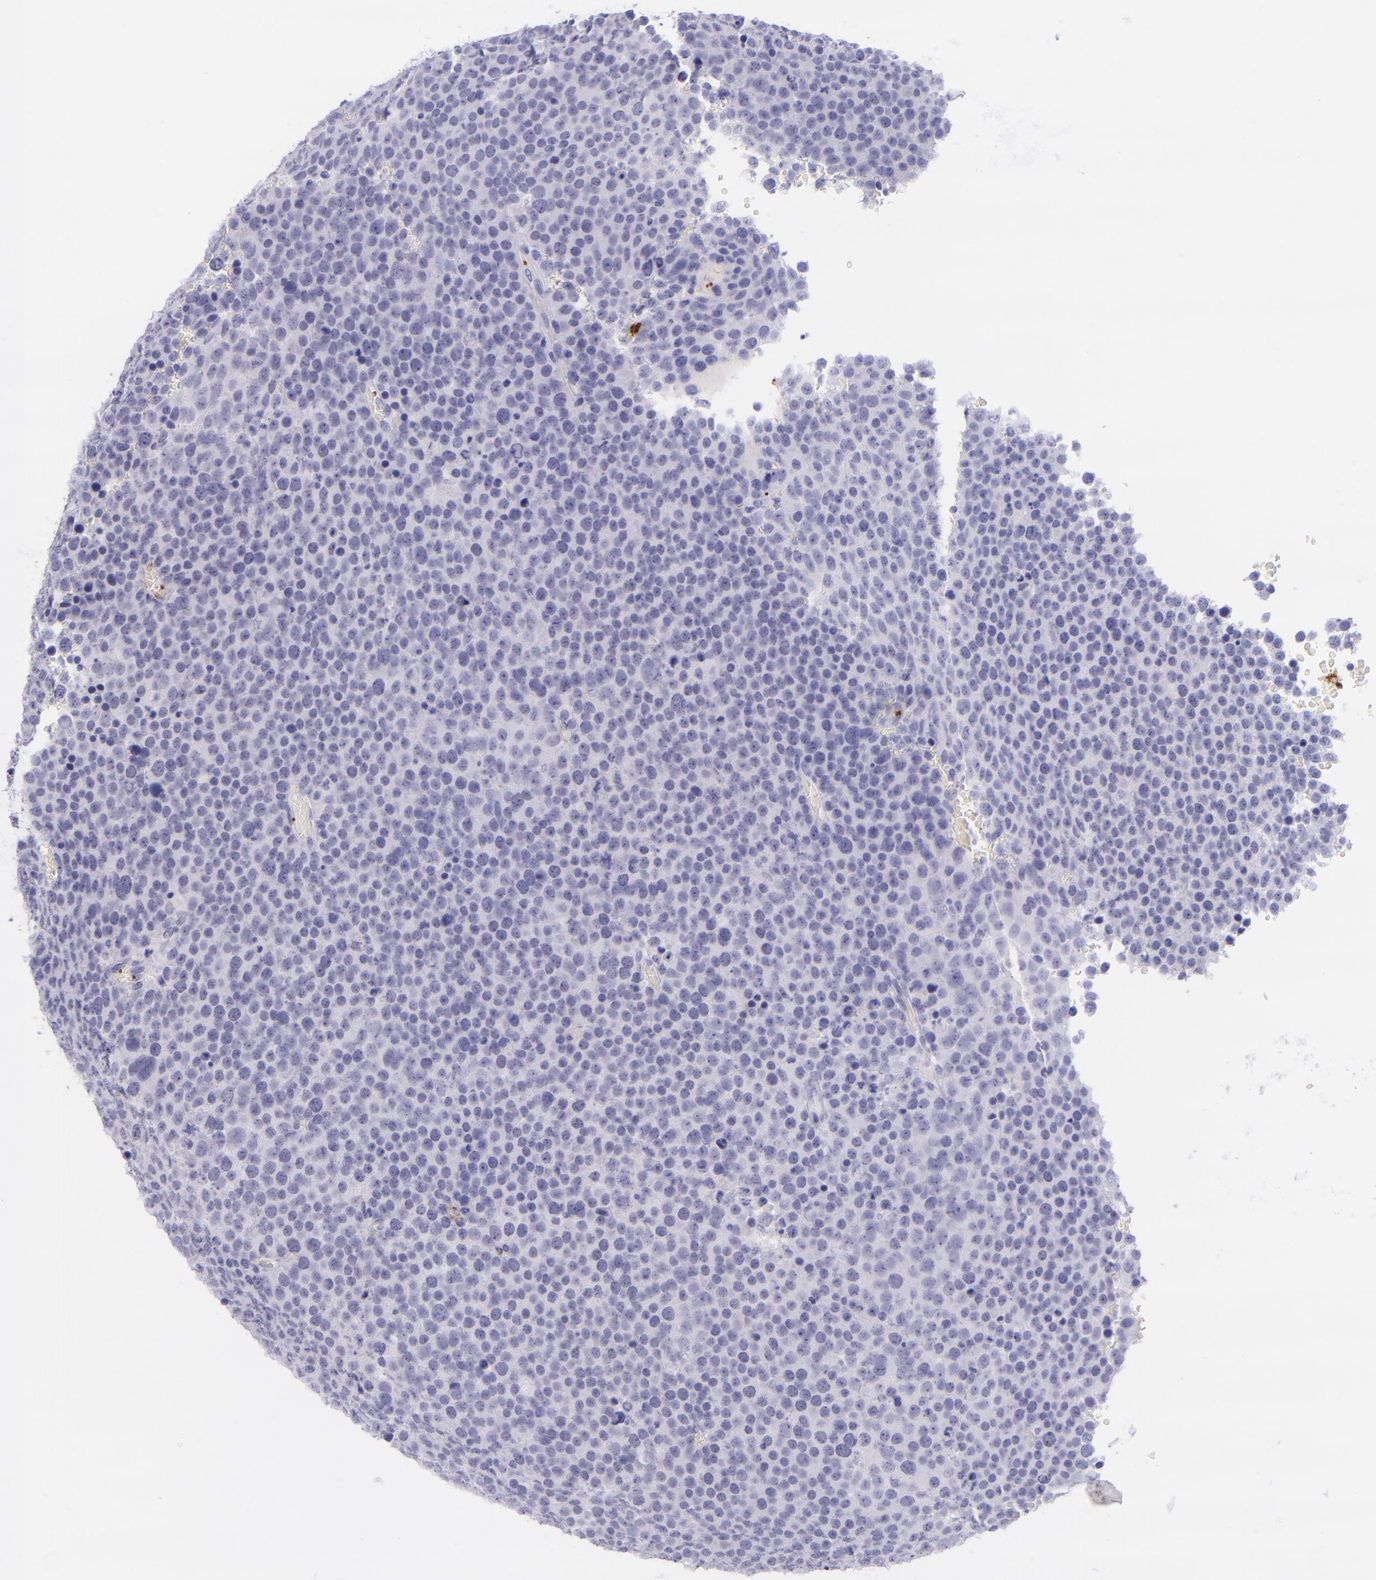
{"staining": {"intensity": "negative", "quantity": "none", "location": "none"}, "tissue": "testis cancer", "cell_type": "Tumor cells", "image_type": "cancer", "snomed": [{"axis": "morphology", "description": "Seminoma, NOS"}, {"axis": "topography", "description": "Testis"}], "caption": "Immunohistochemistry (IHC) of testis seminoma reveals no staining in tumor cells. (Brightfield microscopy of DAB immunohistochemistry (IHC) at high magnification).", "gene": "SELE", "patient": {"sex": "male", "age": 71}}